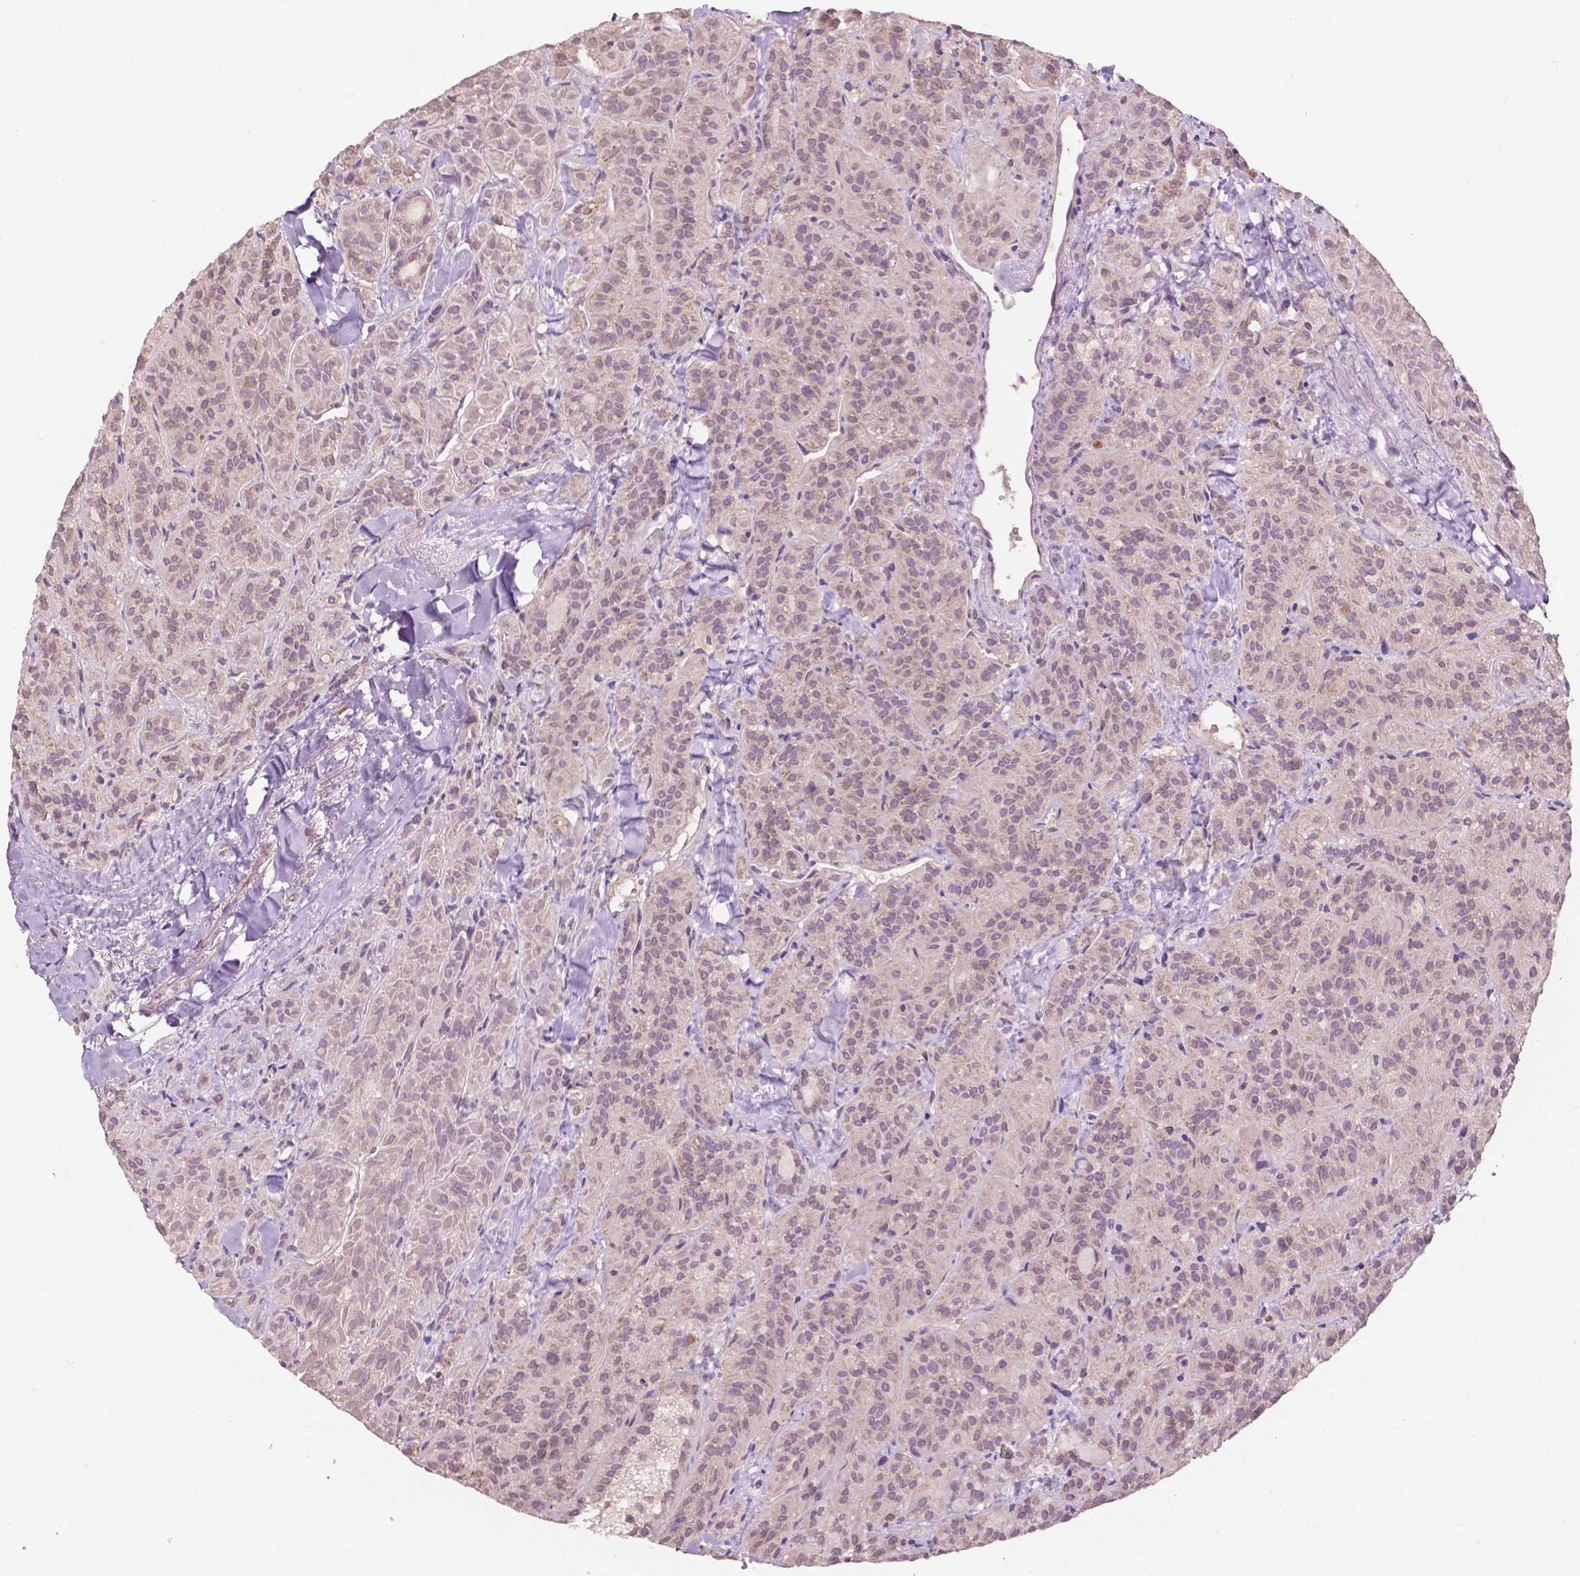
{"staining": {"intensity": "weak", "quantity": ">75%", "location": "cytoplasmic/membranous"}, "tissue": "thyroid cancer", "cell_type": "Tumor cells", "image_type": "cancer", "snomed": [{"axis": "morphology", "description": "Papillary adenocarcinoma, NOS"}, {"axis": "topography", "description": "Thyroid gland"}], "caption": "Thyroid papillary adenocarcinoma tissue exhibits weak cytoplasmic/membranous expression in approximately >75% of tumor cells, visualized by immunohistochemistry.", "gene": "NDUFA10", "patient": {"sex": "female", "age": 45}}